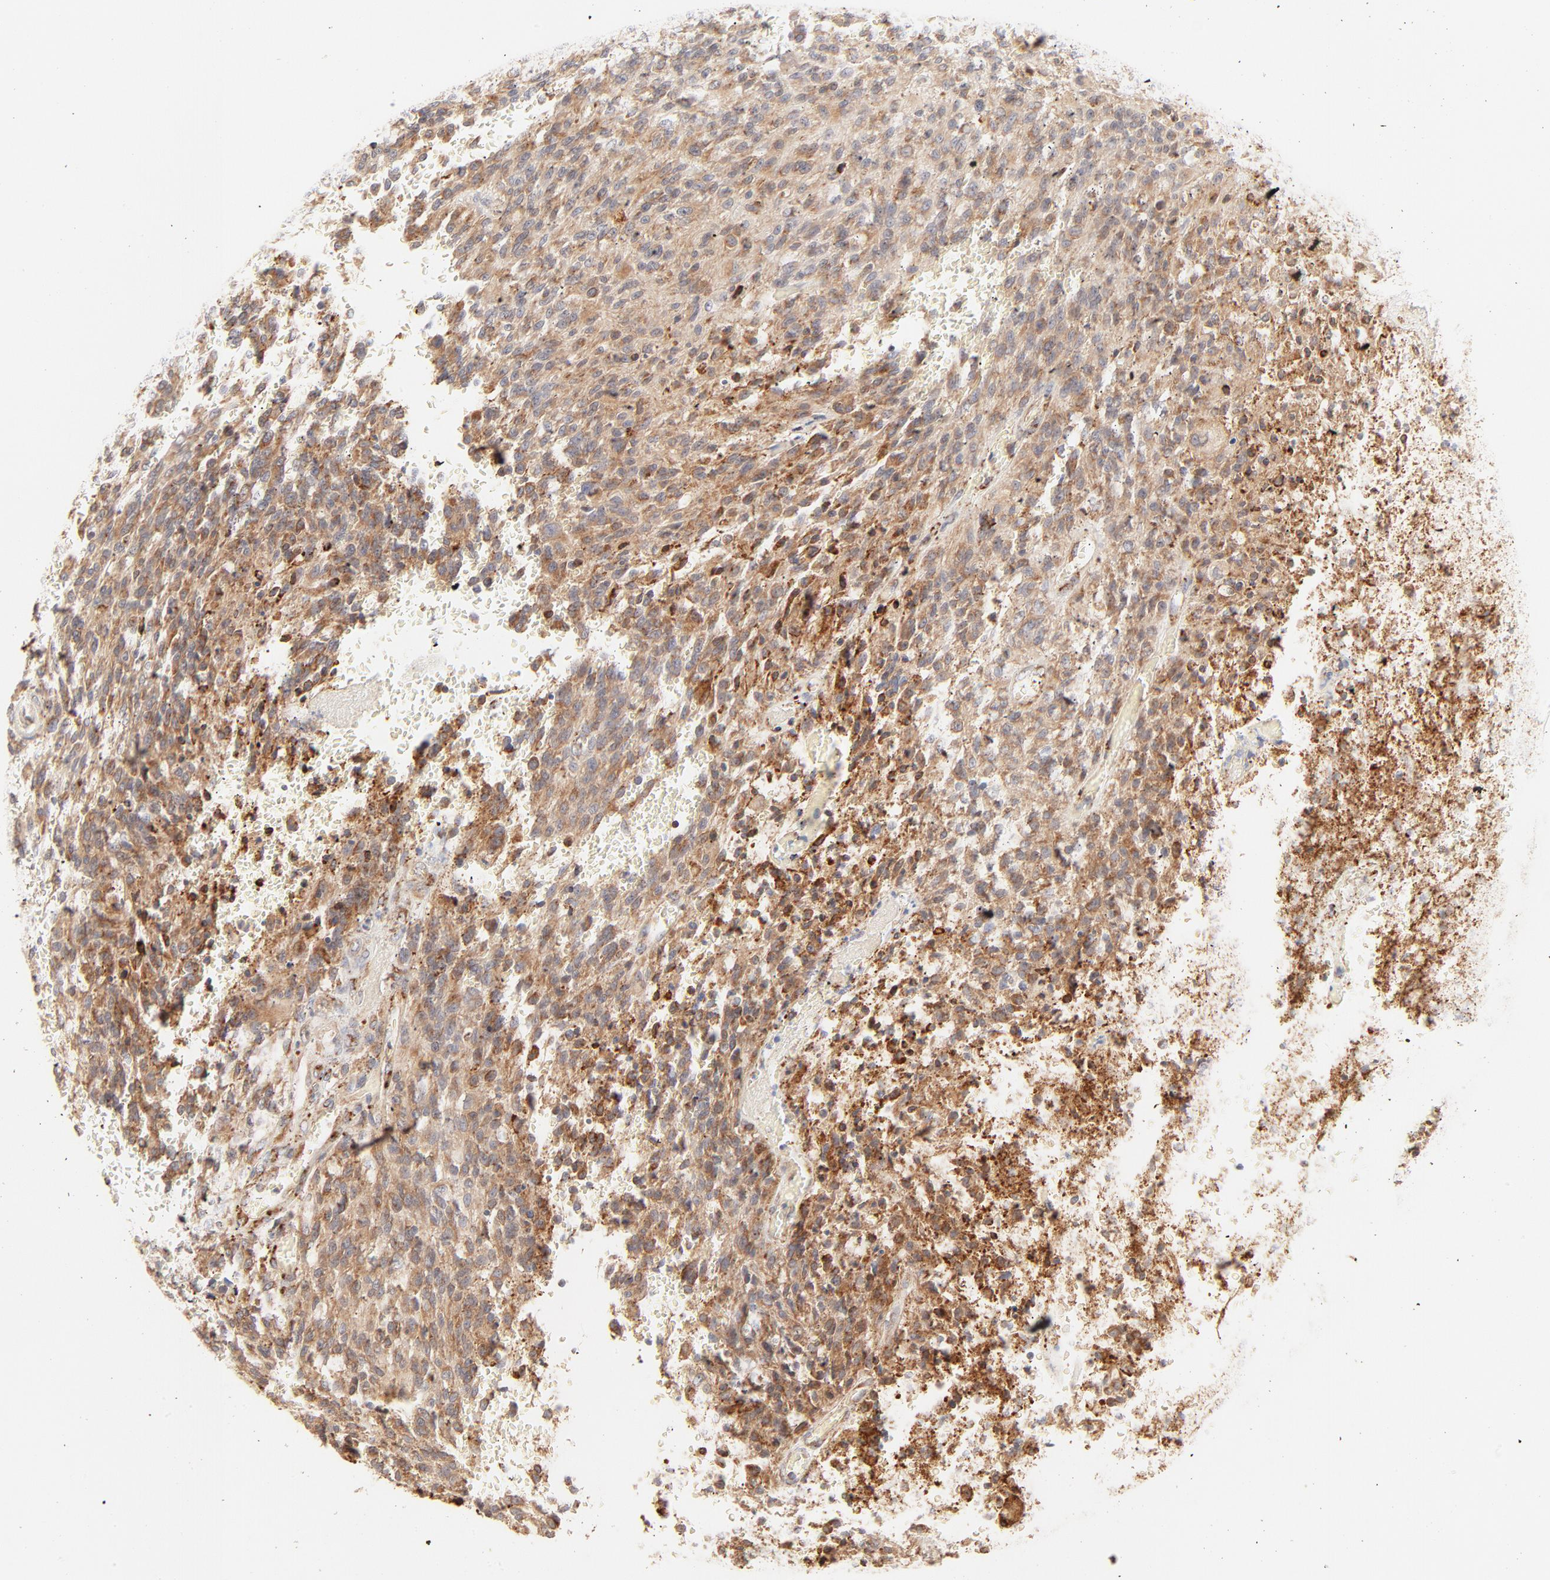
{"staining": {"intensity": "strong", "quantity": ">75%", "location": "cytoplasmic/membranous"}, "tissue": "glioma", "cell_type": "Tumor cells", "image_type": "cancer", "snomed": [{"axis": "morphology", "description": "Normal tissue, NOS"}, {"axis": "morphology", "description": "Glioma, malignant, High grade"}, {"axis": "topography", "description": "Cerebral cortex"}], "caption": "Malignant glioma (high-grade) stained with a brown dye displays strong cytoplasmic/membranous positive staining in approximately >75% of tumor cells.", "gene": "PARP12", "patient": {"sex": "male", "age": 56}}